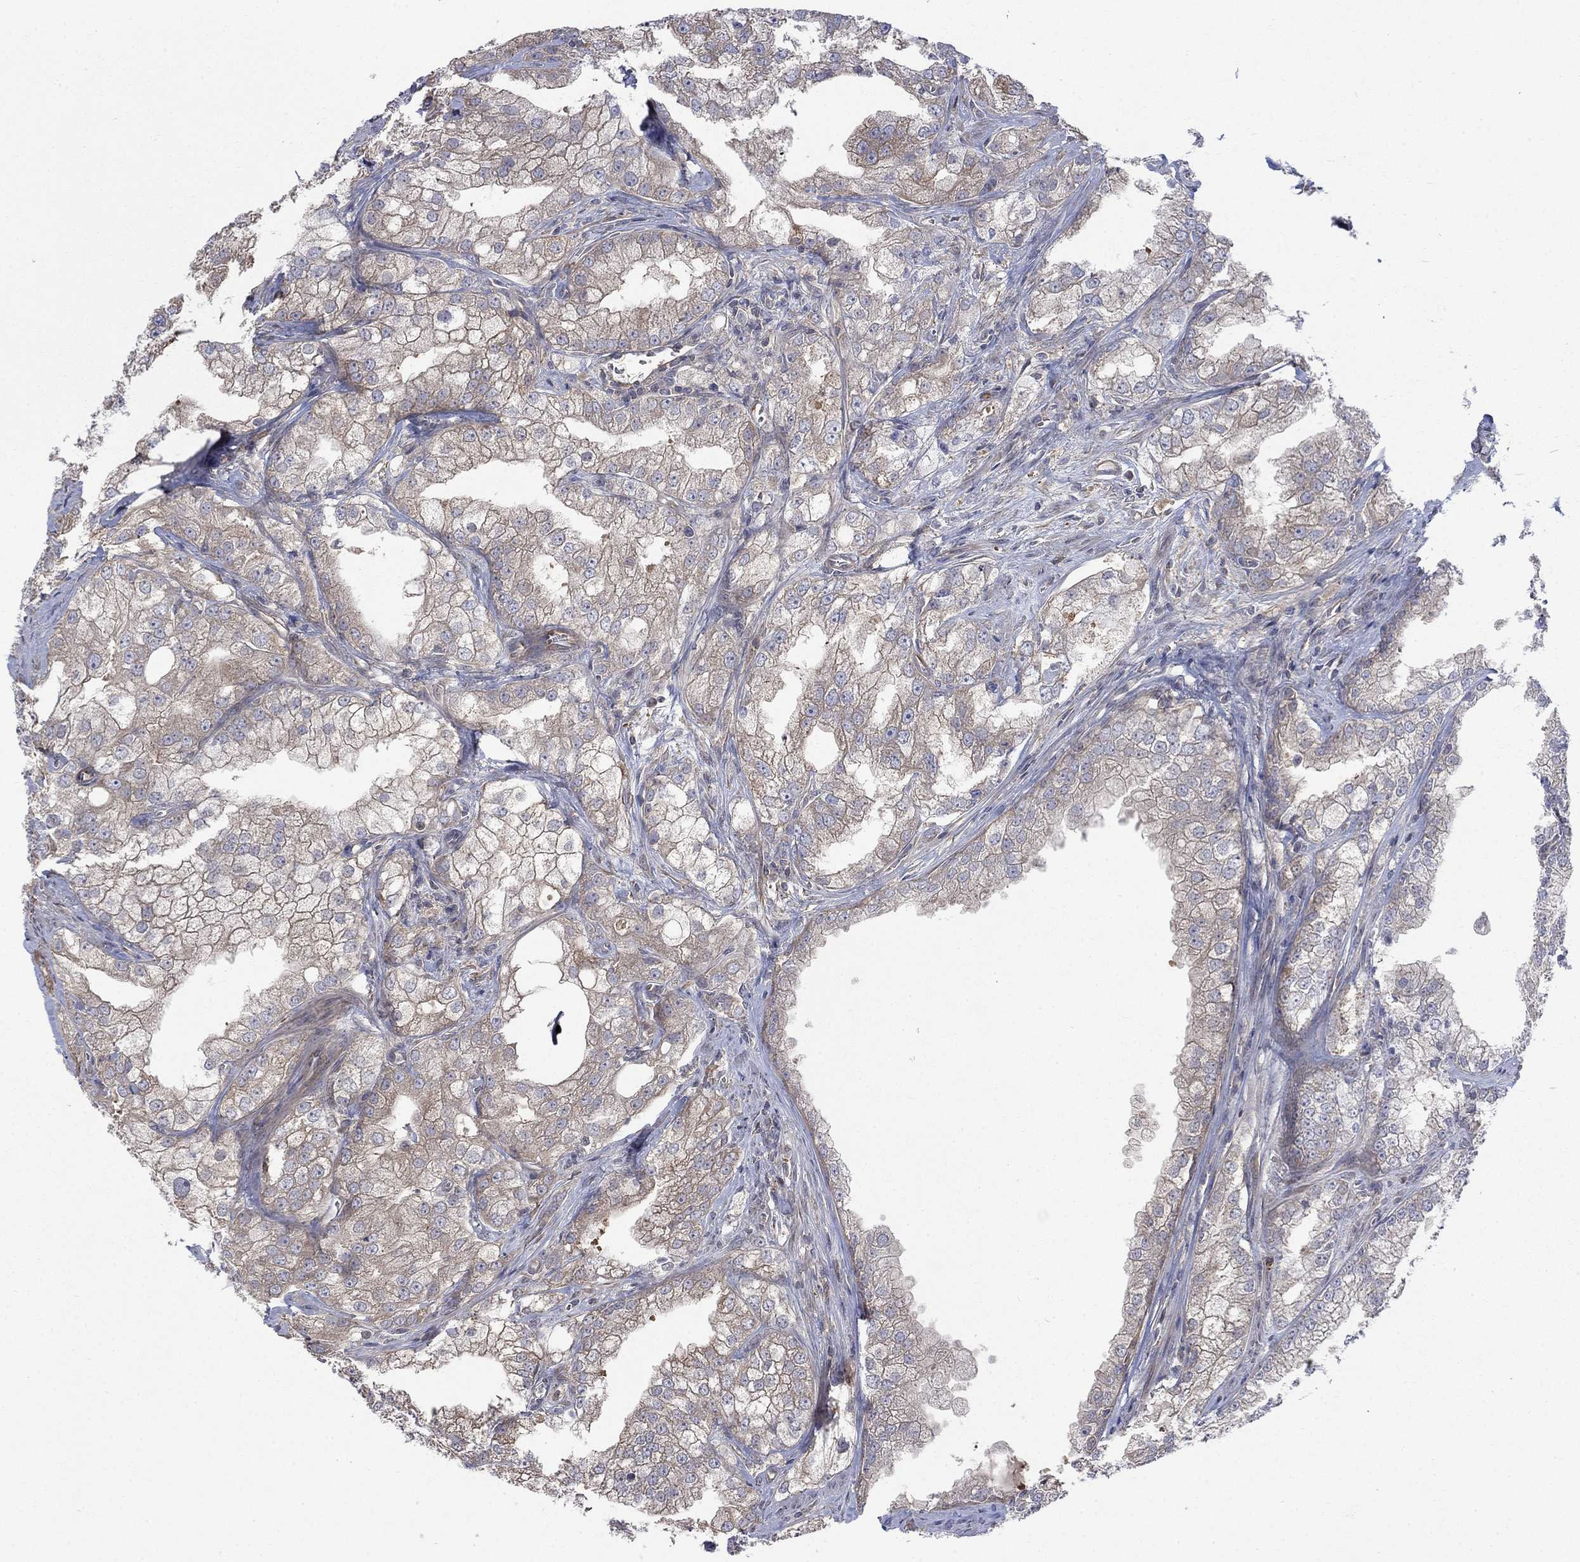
{"staining": {"intensity": "weak", "quantity": "25%-75%", "location": "cytoplasmic/membranous"}, "tissue": "prostate cancer", "cell_type": "Tumor cells", "image_type": "cancer", "snomed": [{"axis": "morphology", "description": "Adenocarcinoma, NOS"}, {"axis": "topography", "description": "Prostate"}], "caption": "Protein expression analysis of human prostate cancer (adenocarcinoma) reveals weak cytoplasmic/membranous expression in approximately 25%-75% of tumor cells. (DAB IHC, brown staining for protein, blue staining for nuclei).", "gene": "PDZD2", "patient": {"sex": "male", "age": 70}}